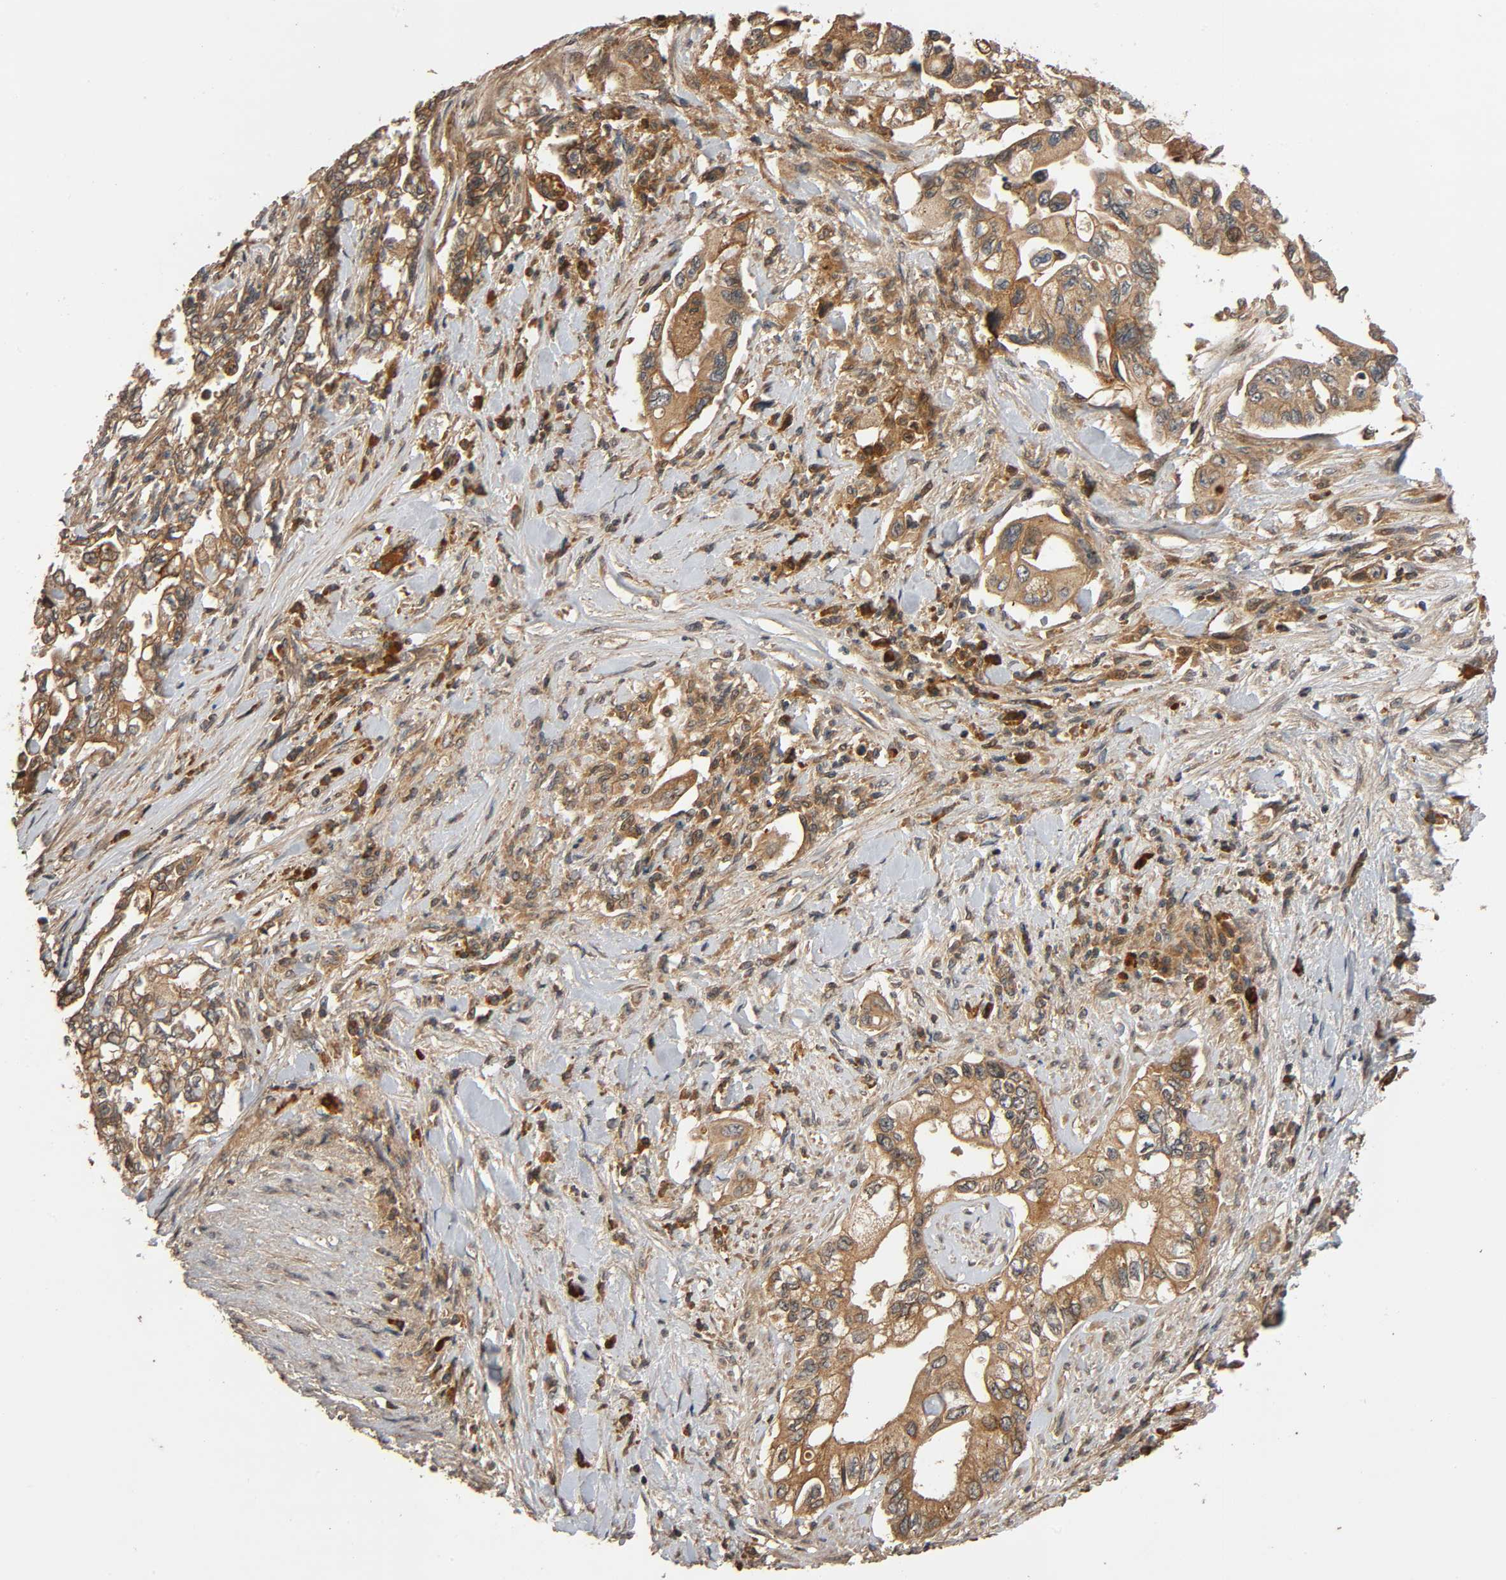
{"staining": {"intensity": "moderate", "quantity": ">75%", "location": "cytoplasmic/membranous"}, "tissue": "pancreatic cancer", "cell_type": "Tumor cells", "image_type": "cancer", "snomed": [{"axis": "morphology", "description": "Normal tissue, NOS"}, {"axis": "topography", "description": "Pancreas"}], "caption": "An IHC image of neoplastic tissue is shown. Protein staining in brown shows moderate cytoplasmic/membranous positivity in pancreatic cancer within tumor cells. The staining was performed using DAB, with brown indicating positive protein expression. Nuclei are stained blue with hematoxylin.", "gene": "MAP3K8", "patient": {"sex": "male", "age": 42}}